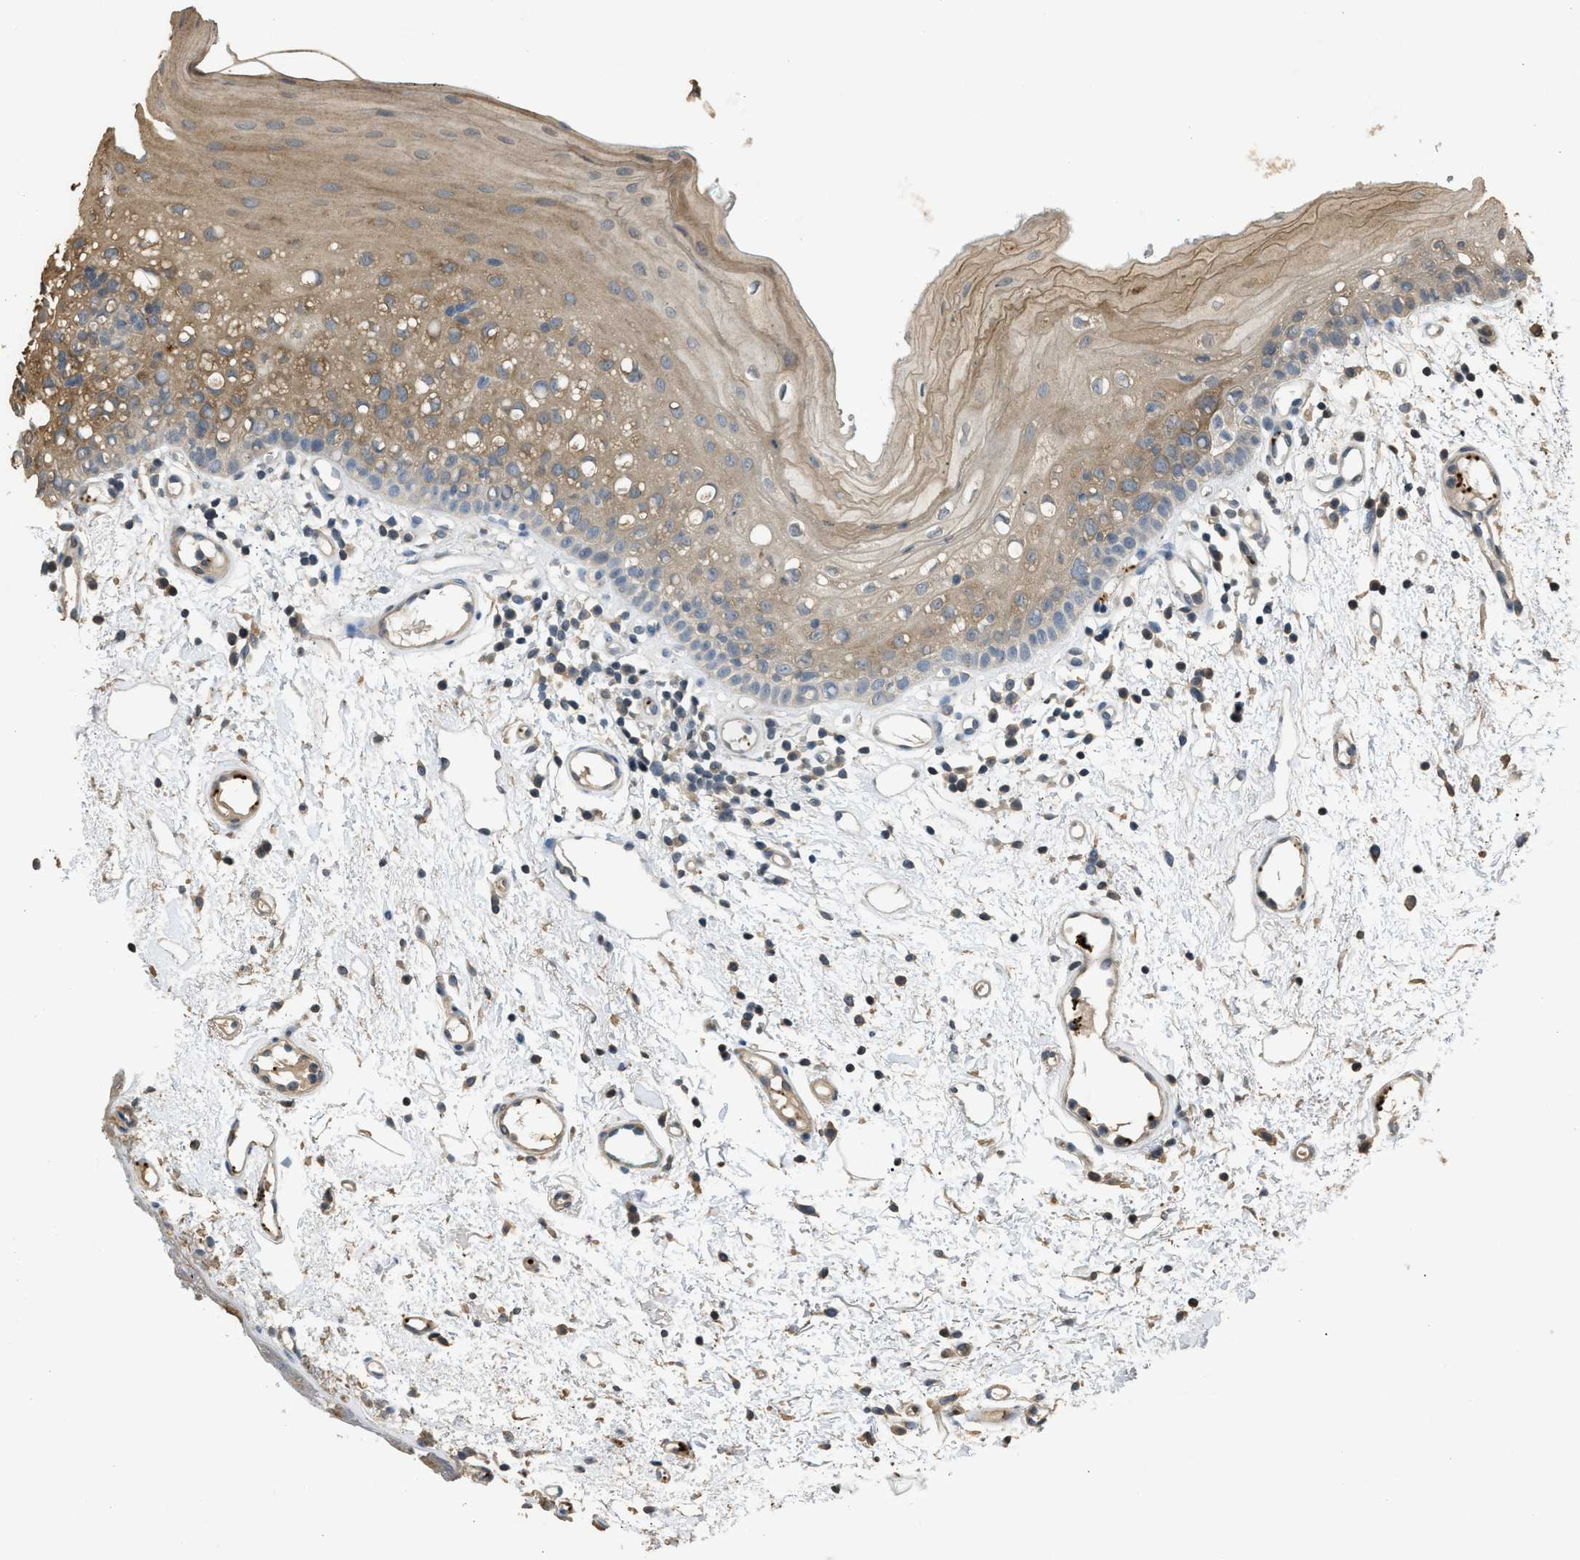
{"staining": {"intensity": "moderate", "quantity": ">75%", "location": "cytoplasmic/membranous"}, "tissue": "oral mucosa", "cell_type": "Squamous epithelial cells", "image_type": "normal", "snomed": [{"axis": "morphology", "description": "Normal tissue, NOS"}, {"axis": "morphology", "description": "Squamous cell carcinoma, NOS"}, {"axis": "topography", "description": "Oral tissue"}, {"axis": "topography", "description": "Salivary gland"}, {"axis": "topography", "description": "Head-Neck"}], "caption": "Oral mucosa was stained to show a protein in brown. There is medium levels of moderate cytoplasmic/membranous expression in about >75% of squamous epithelial cells. (DAB (3,3'-diaminobenzidine) = brown stain, brightfield microscopy at high magnification).", "gene": "ARHGDIA", "patient": {"sex": "female", "age": 62}}